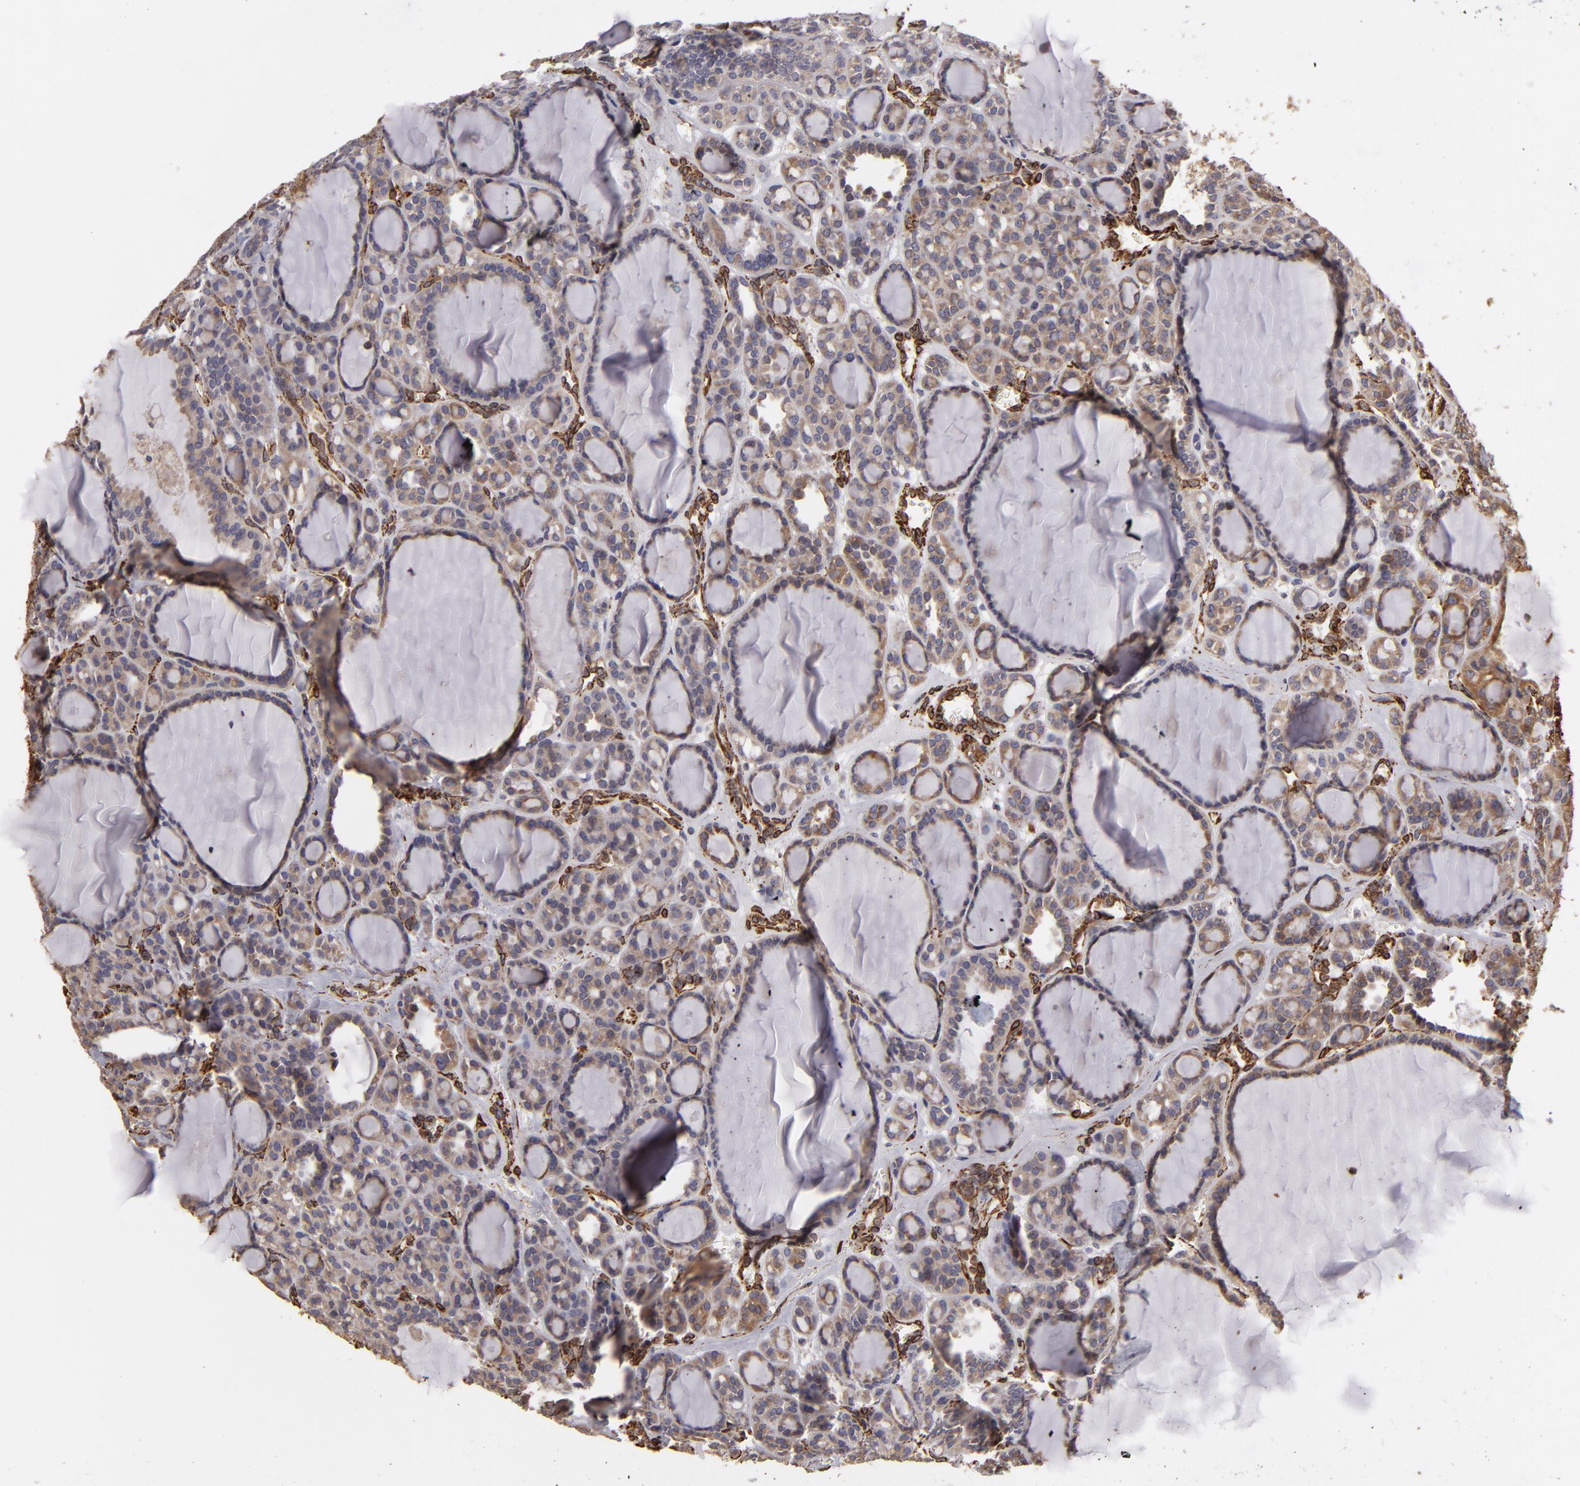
{"staining": {"intensity": "weak", "quantity": ">75%", "location": "cytoplasmic/membranous"}, "tissue": "thyroid cancer", "cell_type": "Tumor cells", "image_type": "cancer", "snomed": [{"axis": "morphology", "description": "Follicular adenoma carcinoma, NOS"}, {"axis": "topography", "description": "Thyroid gland"}], "caption": "High-magnification brightfield microscopy of follicular adenoma carcinoma (thyroid) stained with DAB (3,3'-diaminobenzidine) (brown) and counterstained with hematoxylin (blue). tumor cells exhibit weak cytoplasmic/membranous staining is present in approximately>75% of cells.", "gene": "CYB5R3", "patient": {"sex": "female", "age": 71}}